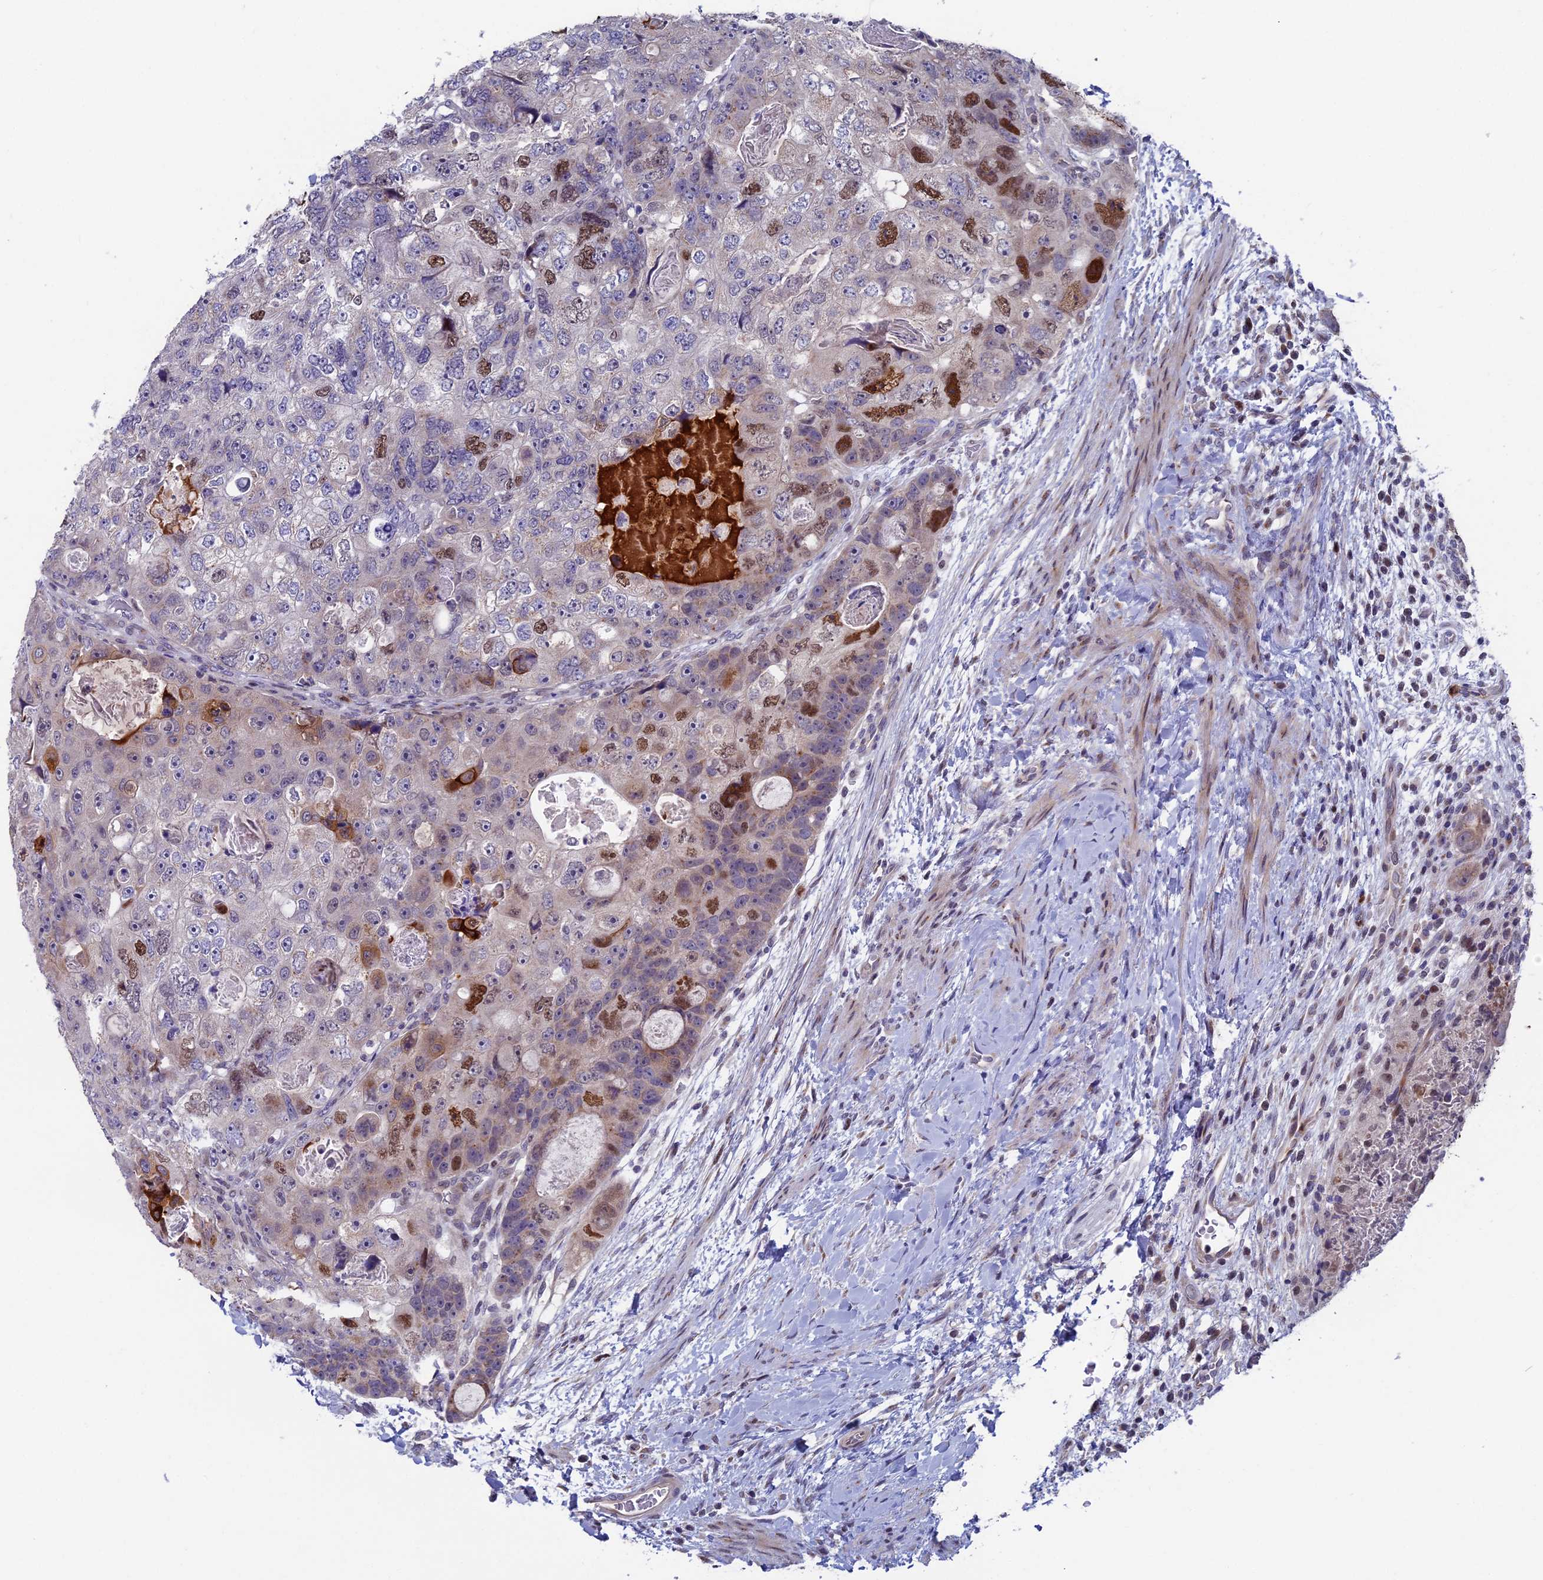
{"staining": {"intensity": "moderate", "quantity": "<25%", "location": "nuclear"}, "tissue": "colorectal cancer", "cell_type": "Tumor cells", "image_type": "cancer", "snomed": [{"axis": "morphology", "description": "Adenocarcinoma, NOS"}, {"axis": "topography", "description": "Rectum"}], "caption": "Human adenocarcinoma (colorectal) stained with a protein marker reveals moderate staining in tumor cells.", "gene": "LIG1", "patient": {"sex": "male", "age": 59}}